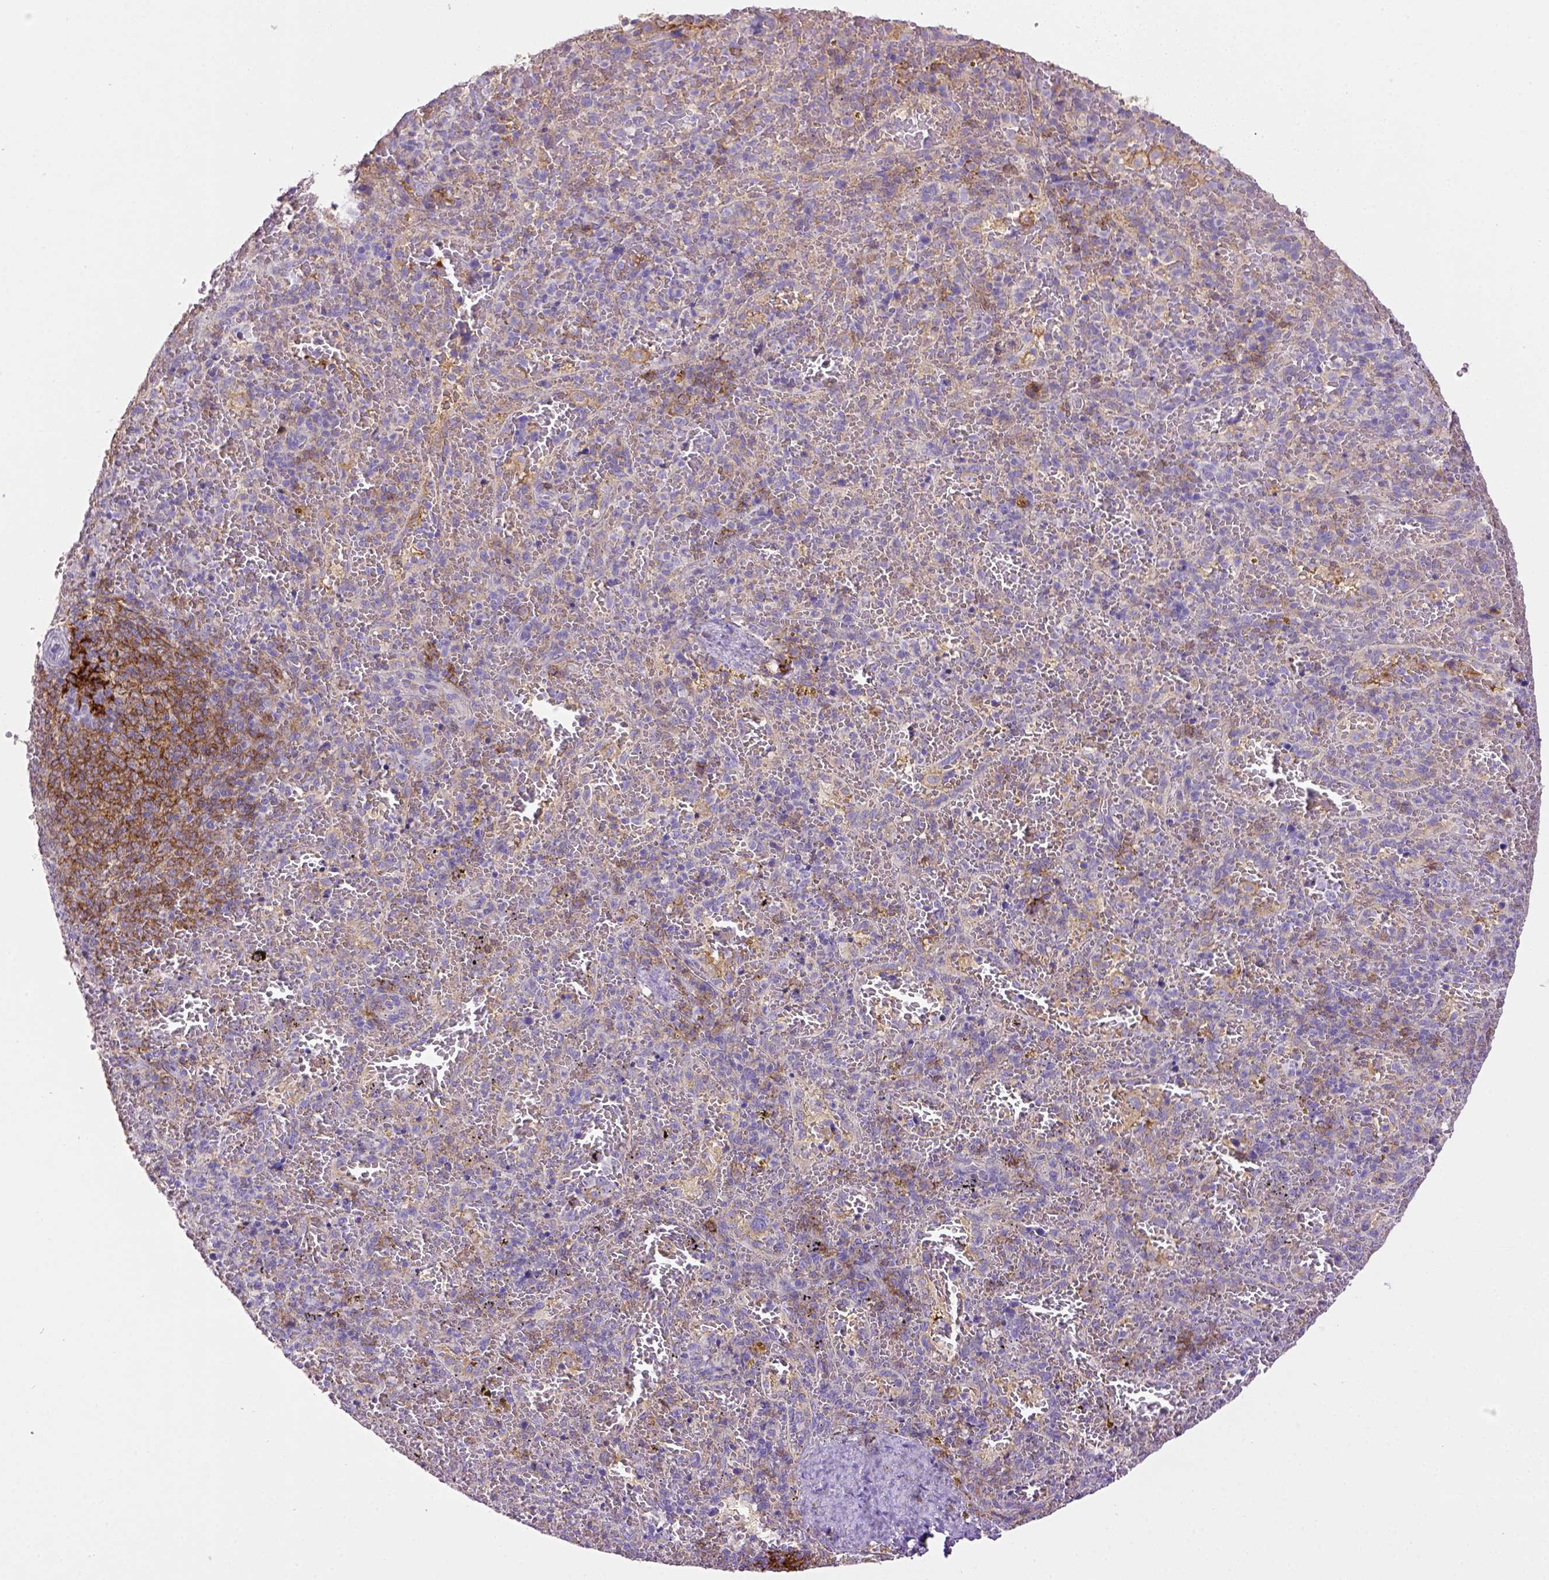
{"staining": {"intensity": "moderate", "quantity": "<25%", "location": "cytoplasmic/membranous"}, "tissue": "spleen", "cell_type": "Cells in red pulp", "image_type": "normal", "snomed": [{"axis": "morphology", "description": "Normal tissue, NOS"}, {"axis": "topography", "description": "Spleen"}], "caption": "Protein positivity by immunohistochemistry demonstrates moderate cytoplasmic/membranous expression in approximately <25% of cells in red pulp in normal spleen.", "gene": "CD40", "patient": {"sex": "female", "age": 50}}